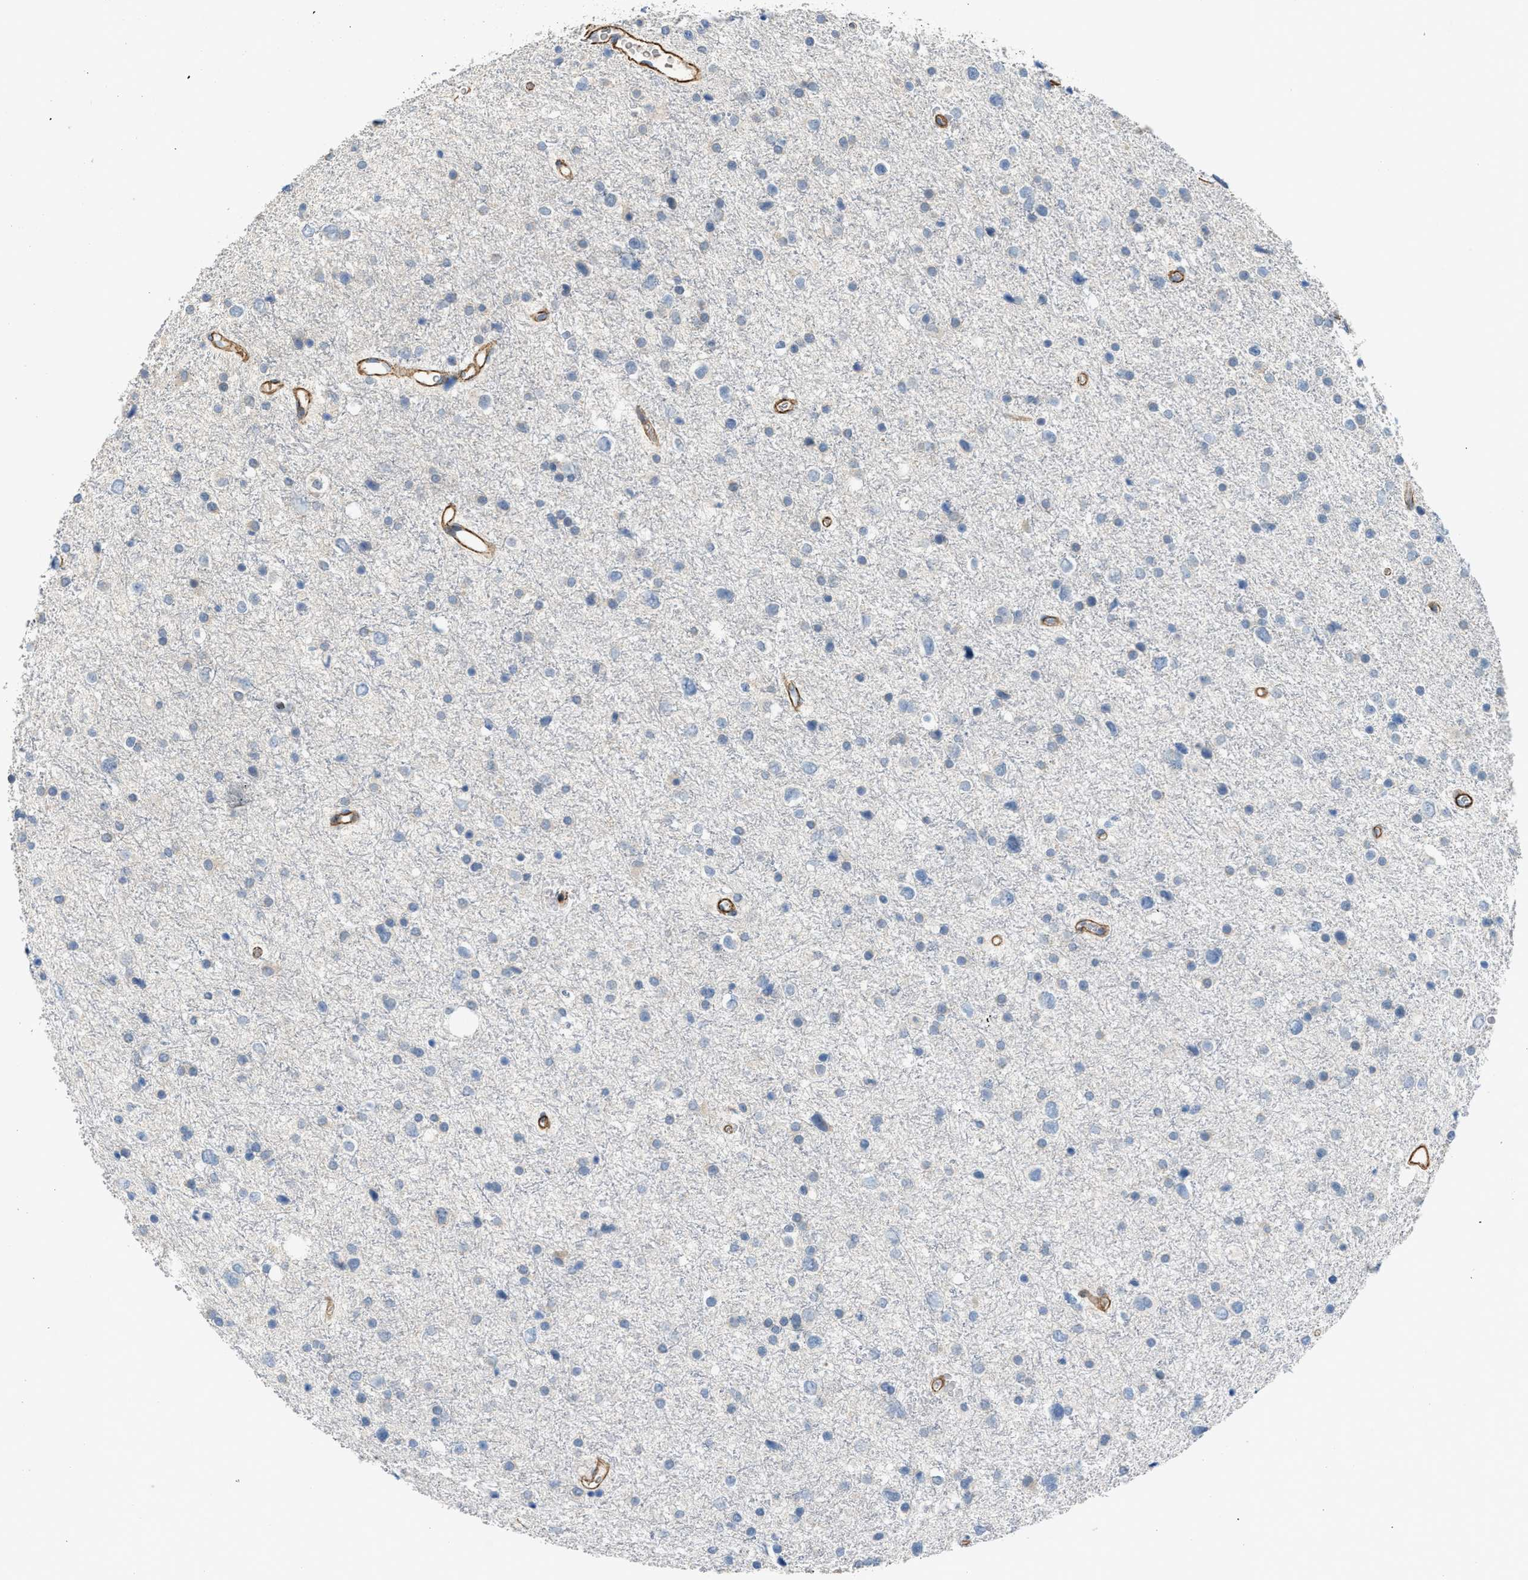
{"staining": {"intensity": "negative", "quantity": "none", "location": "none"}, "tissue": "glioma", "cell_type": "Tumor cells", "image_type": "cancer", "snomed": [{"axis": "morphology", "description": "Glioma, malignant, Low grade"}, {"axis": "topography", "description": "Brain"}], "caption": "Protein analysis of glioma exhibits no significant expression in tumor cells. (Brightfield microscopy of DAB immunohistochemistry at high magnification).", "gene": "BMPR1A", "patient": {"sex": "female", "age": 37}}